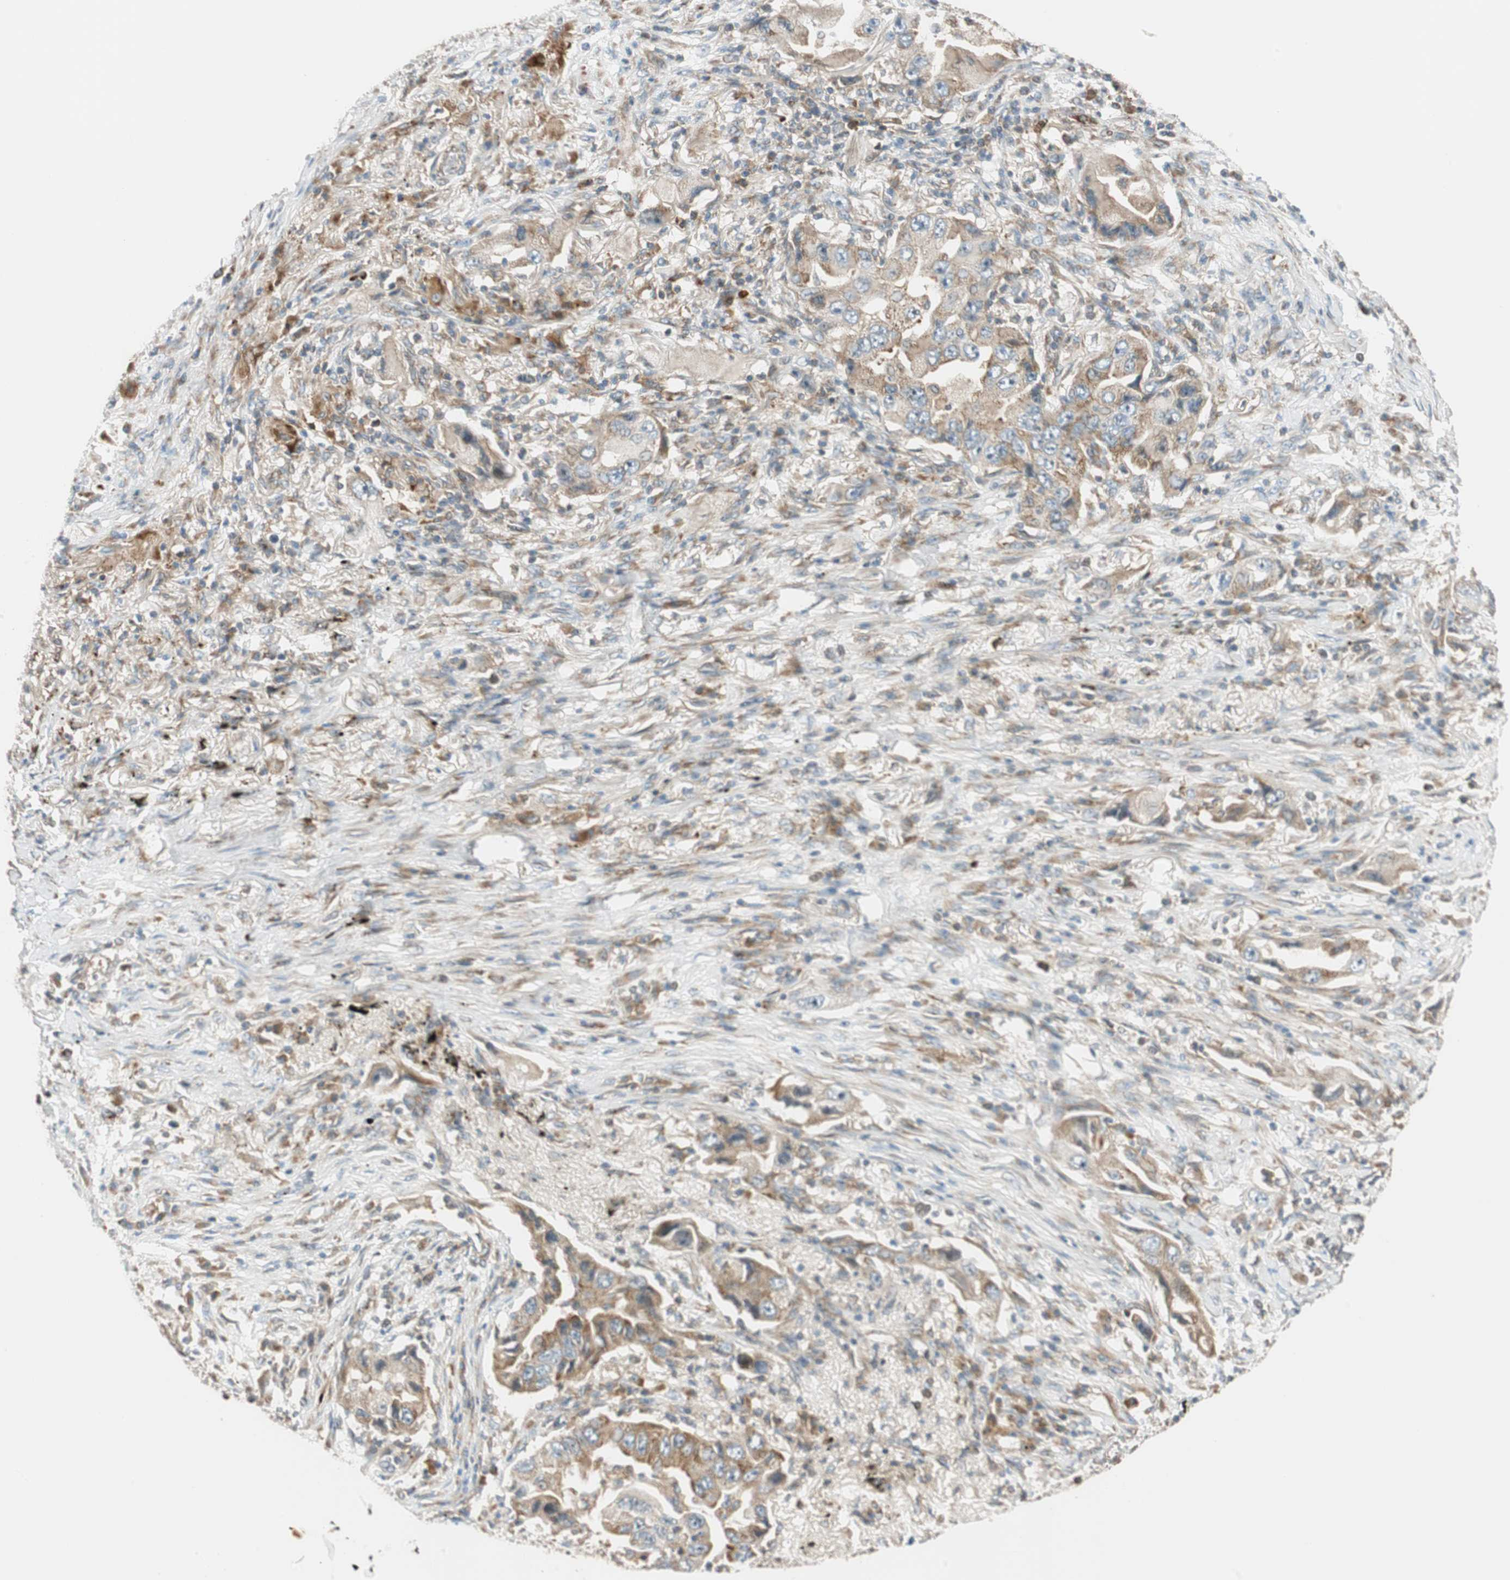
{"staining": {"intensity": "weak", "quantity": ">75%", "location": "cytoplasmic/membranous"}, "tissue": "lung cancer", "cell_type": "Tumor cells", "image_type": "cancer", "snomed": [{"axis": "morphology", "description": "Adenocarcinoma, NOS"}, {"axis": "topography", "description": "Lung"}], "caption": "The micrograph shows a brown stain indicating the presence of a protein in the cytoplasmic/membranous of tumor cells in adenocarcinoma (lung). Nuclei are stained in blue.", "gene": "ABI1", "patient": {"sex": "female", "age": 65}}